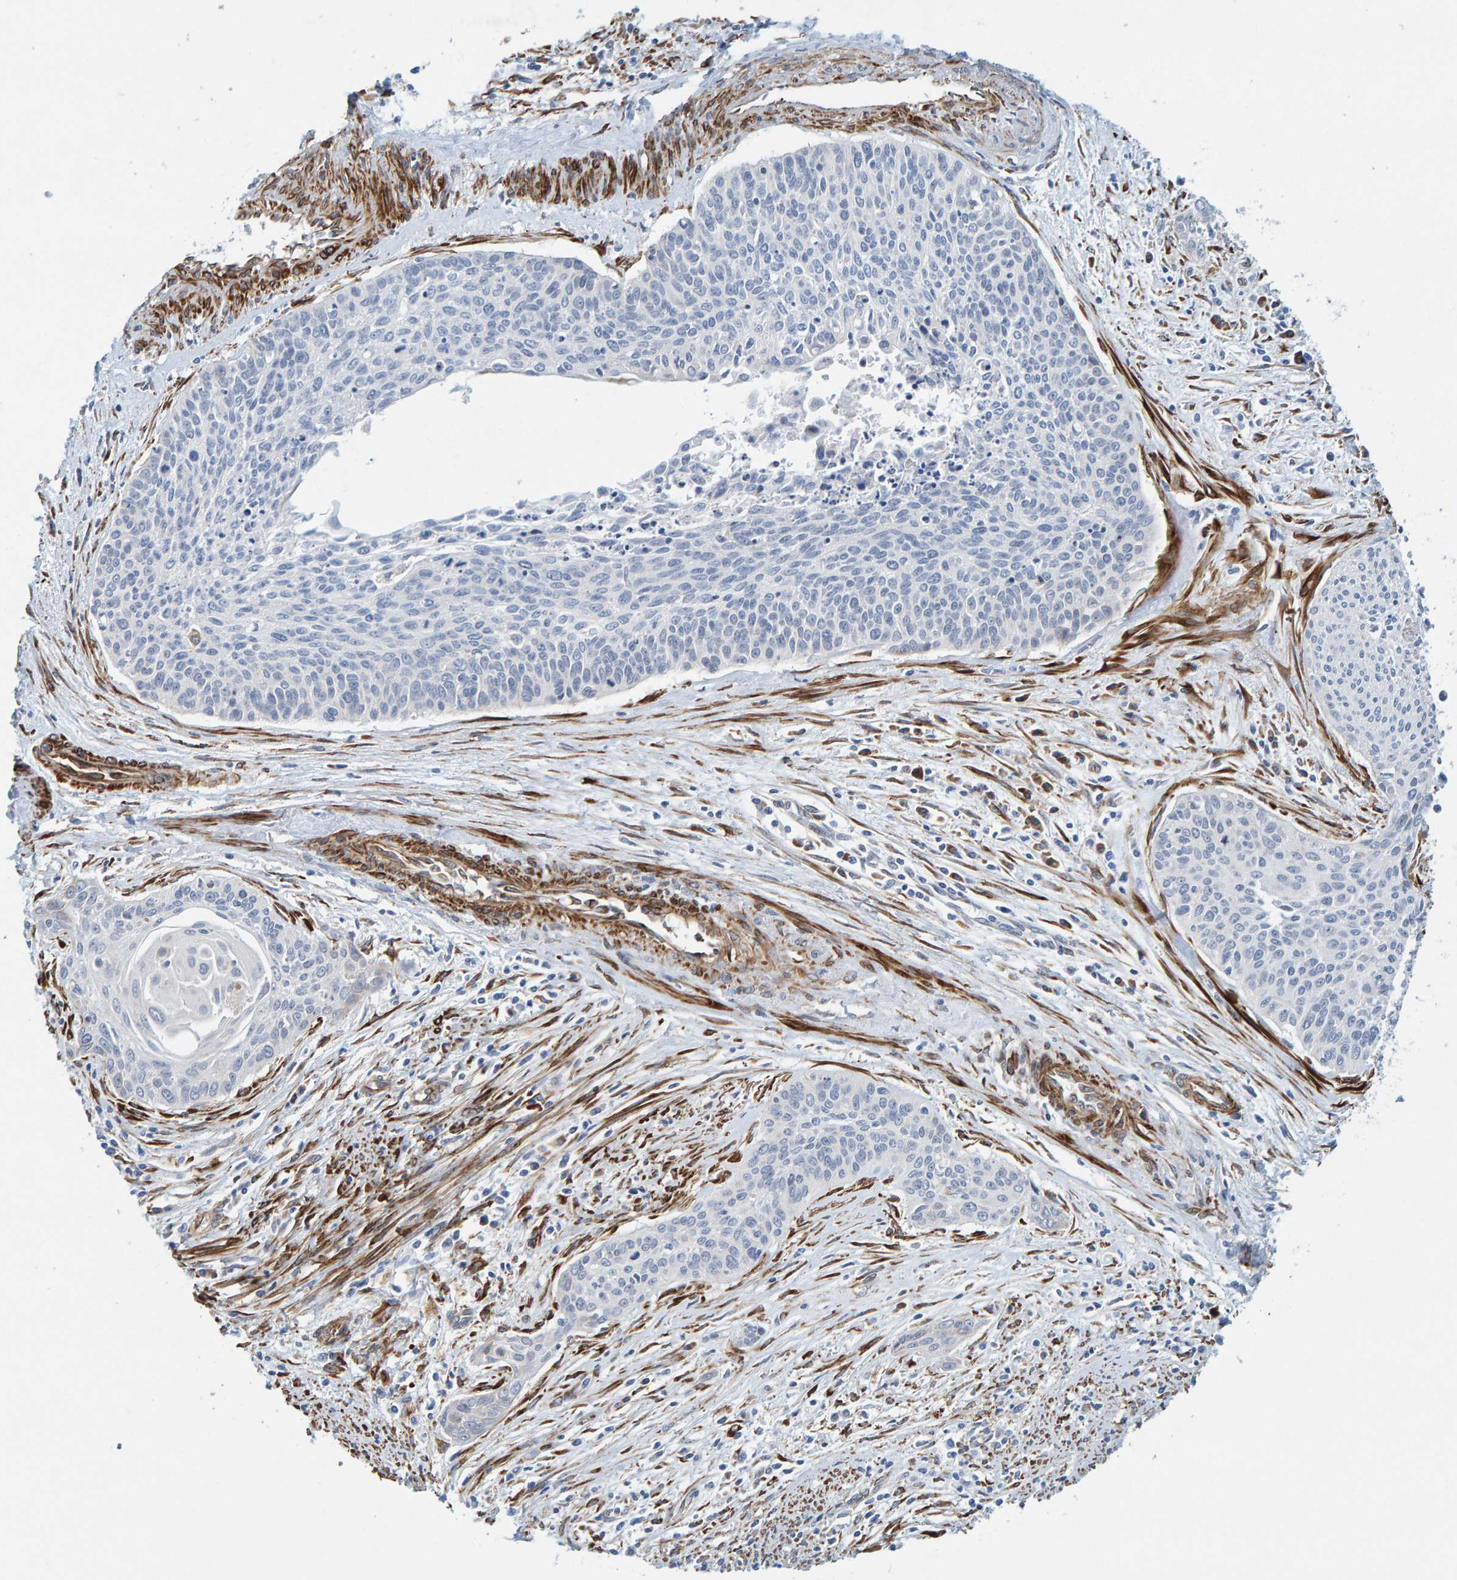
{"staining": {"intensity": "negative", "quantity": "none", "location": "none"}, "tissue": "cervical cancer", "cell_type": "Tumor cells", "image_type": "cancer", "snomed": [{"axis": "morphology", "description": "Squamous cell carcinoma, NOS"}, {"axis": "topography", "description": "Cervix"}], "caption": "Immunohistochemistry image of neoplastic tissue: human squamous cell carcinoma (cervical) stained with DAB shows no significant protein positivity in tumor cells. (DAB (3,3'-diaminobenzidine) immunohistochemistry (IHC) visualized using brightfield microscopy, high magnification).", "gene": "MMP16", "patient": {"sex": "female", "age": 55}}